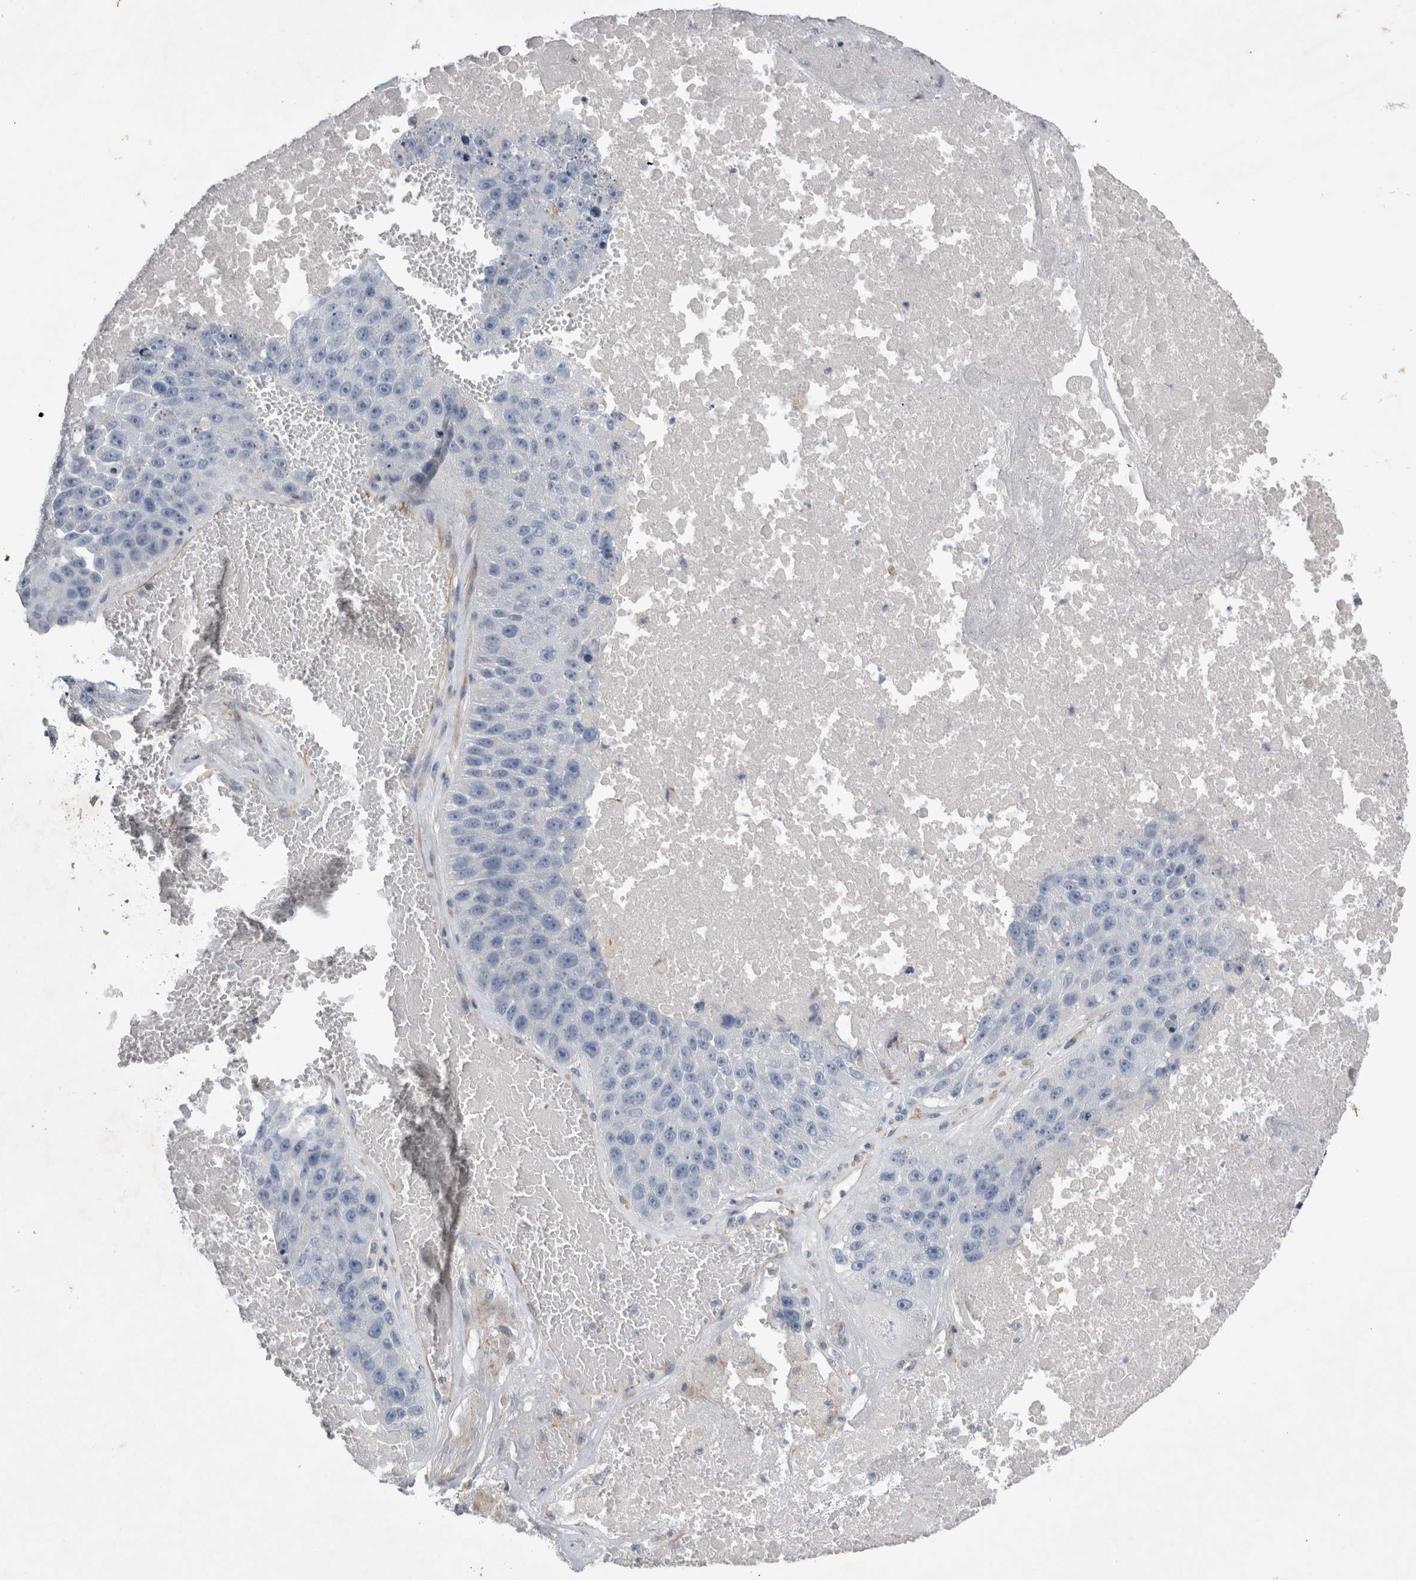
{"staining": {"intensity": "negative", "quantity": "none", "location": "none"}, "tissue": "lung cancer", "cell_type": "Tumor cells", "image_type": "cancer", "snomed": [{"axis": "morphology", "description": "Squamous cell carcinoma, NOS"}, {"axis": "topography", "description": "Lung"}], "caption": "Image shows no significant protein staining in tumor cells of lung cancer (squamous cell carcinoma).", "gene": "STRADB", "patient": {"sex": "male", "age": 61}}